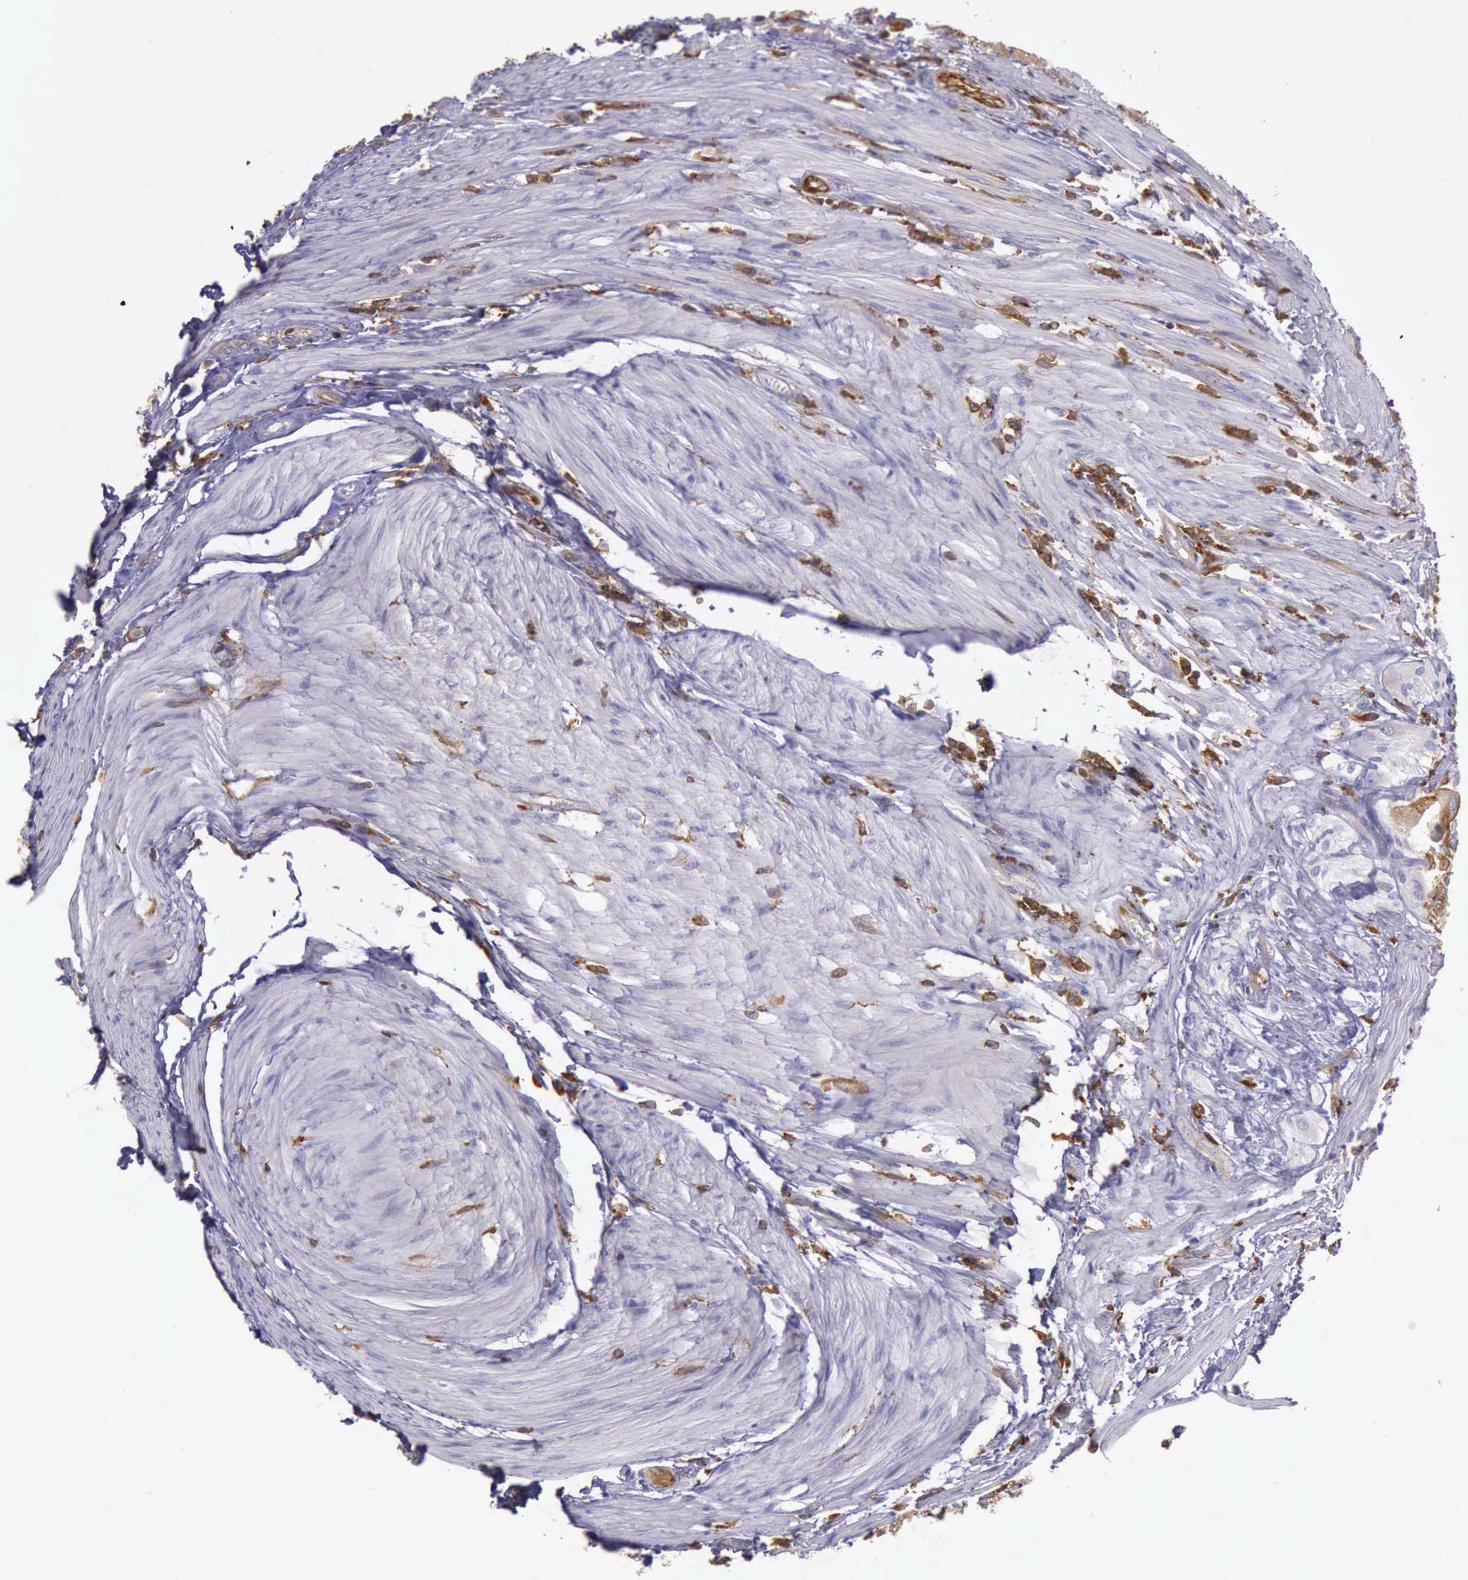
{"staining": {"intensity": "negative", "quantity": "none", "location": "none"}, "tissue": "colorectal cancer", "cell_type": "Tumor cells", "image_type": "cancer", "snomed": [{"axis": "morphology", "description": "Adenocarcinoma, NOS"}, {"axis": "topography", "description": "Colon"}], "caption": "The immunohistochemistry micrograph has no significant expression in tumor cells of colorectal adenocarcinoma tissue.", "gene": "ARHGAP4", "patient": {"sex": "female", "age": 46}}